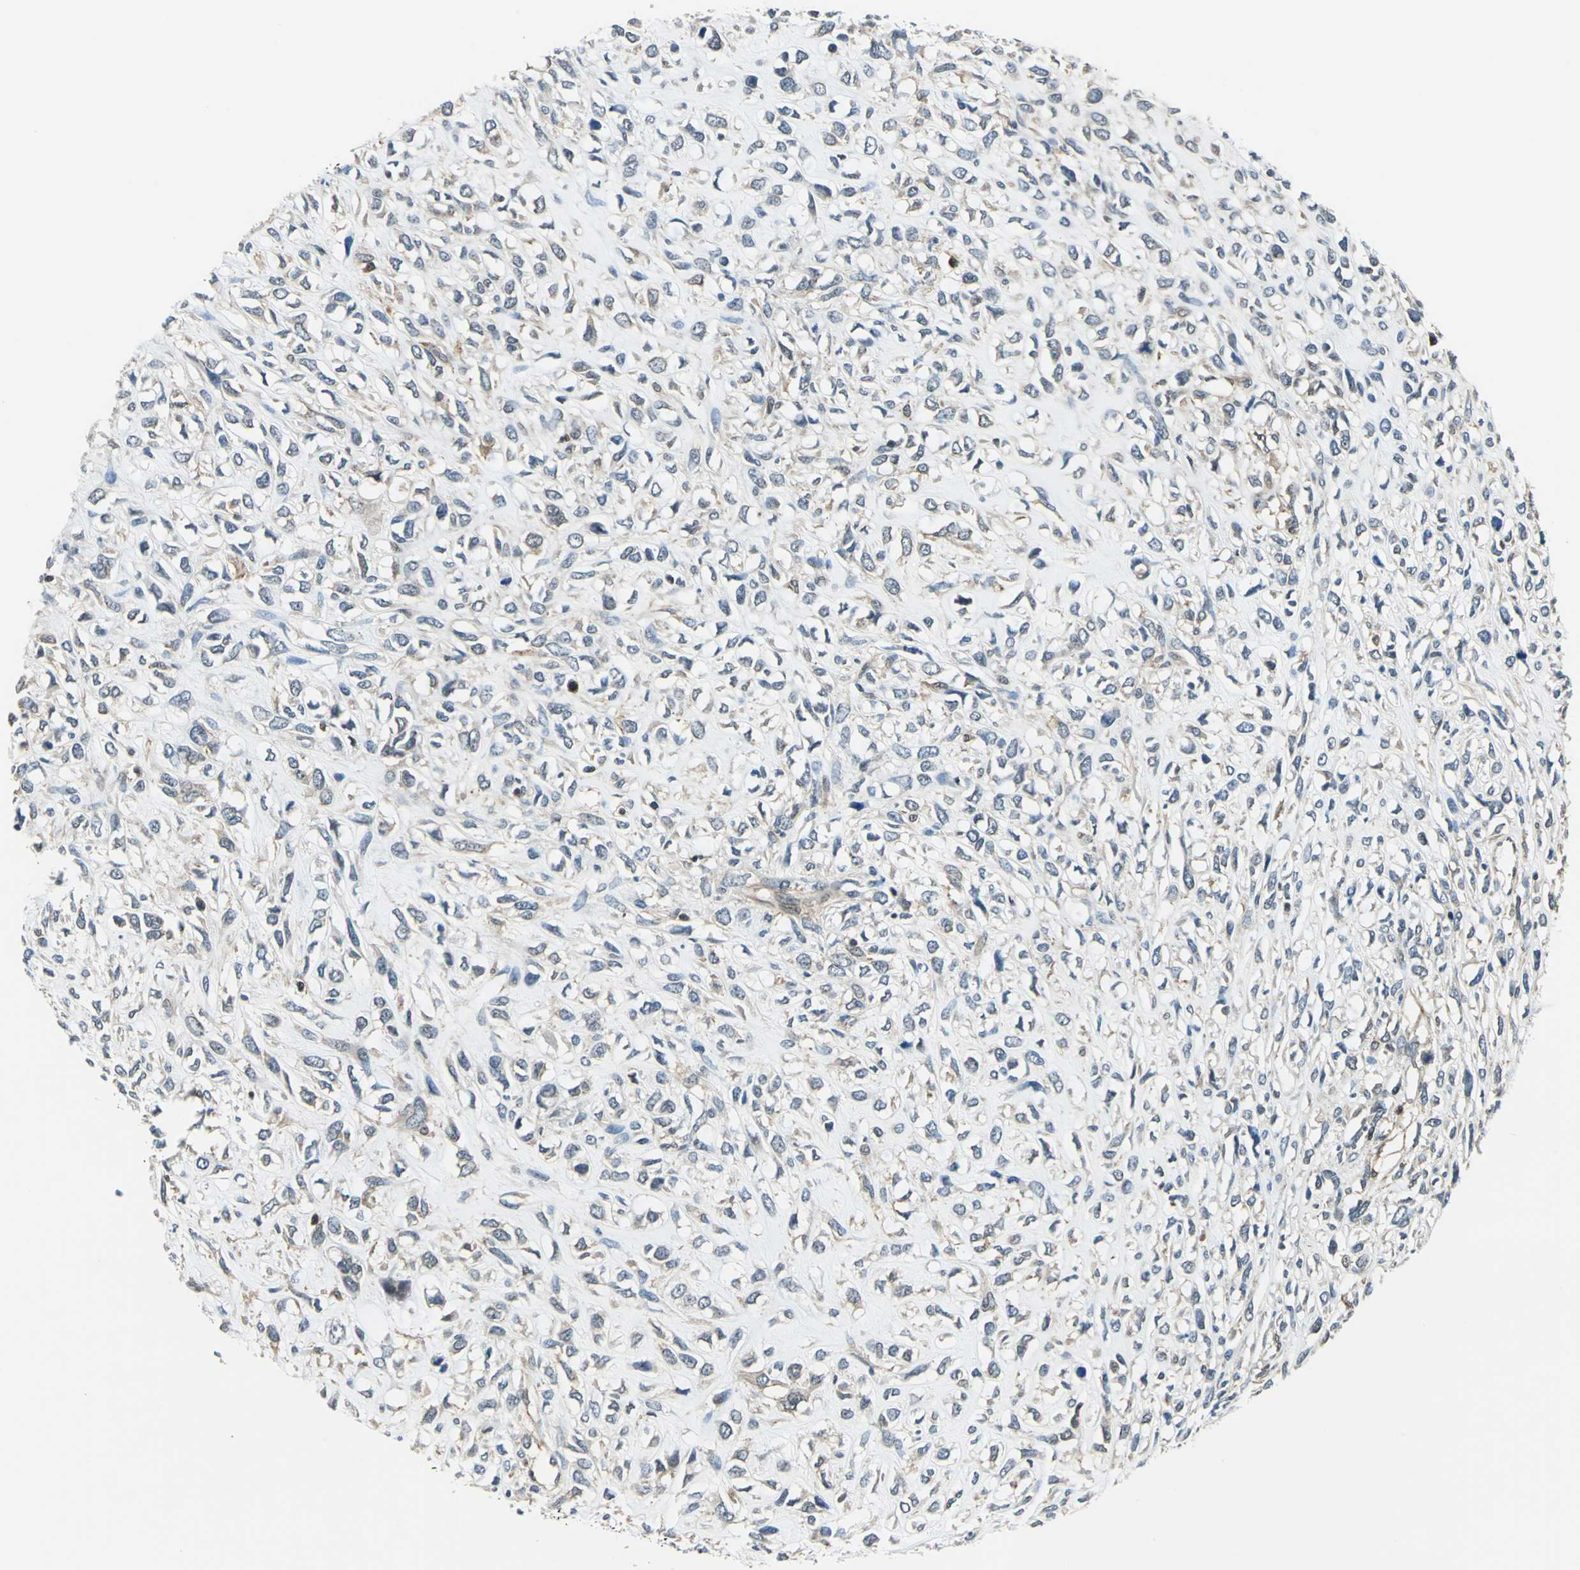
{"staining": {"intensity": "weak", "quantity": "25%-75%", "location": "cytoplasmic/membranous"}, "tissue": "head and neck cancer", "cell_type": "Tumor cells", "image_type": "cancer", "snomed": [{"axis": "morphology", "description": "Necrosis, NOS"}, {"axis": "morphology", "description": "Neoplasm, malignant, NOS"}, {"axis": "topography", "description": "Salivary gland"}, {"axis": "topography", "description": "Head-Neck"}], "caption": "IHC (DAB) staining of human malignant neoplasm (head and neck) reveals weak cytoplasmic/membranous protein staining in about 25%-75% of tumor cells.", "gene": "ARPC3", "patient": {"sex": "male", "age": 43}}